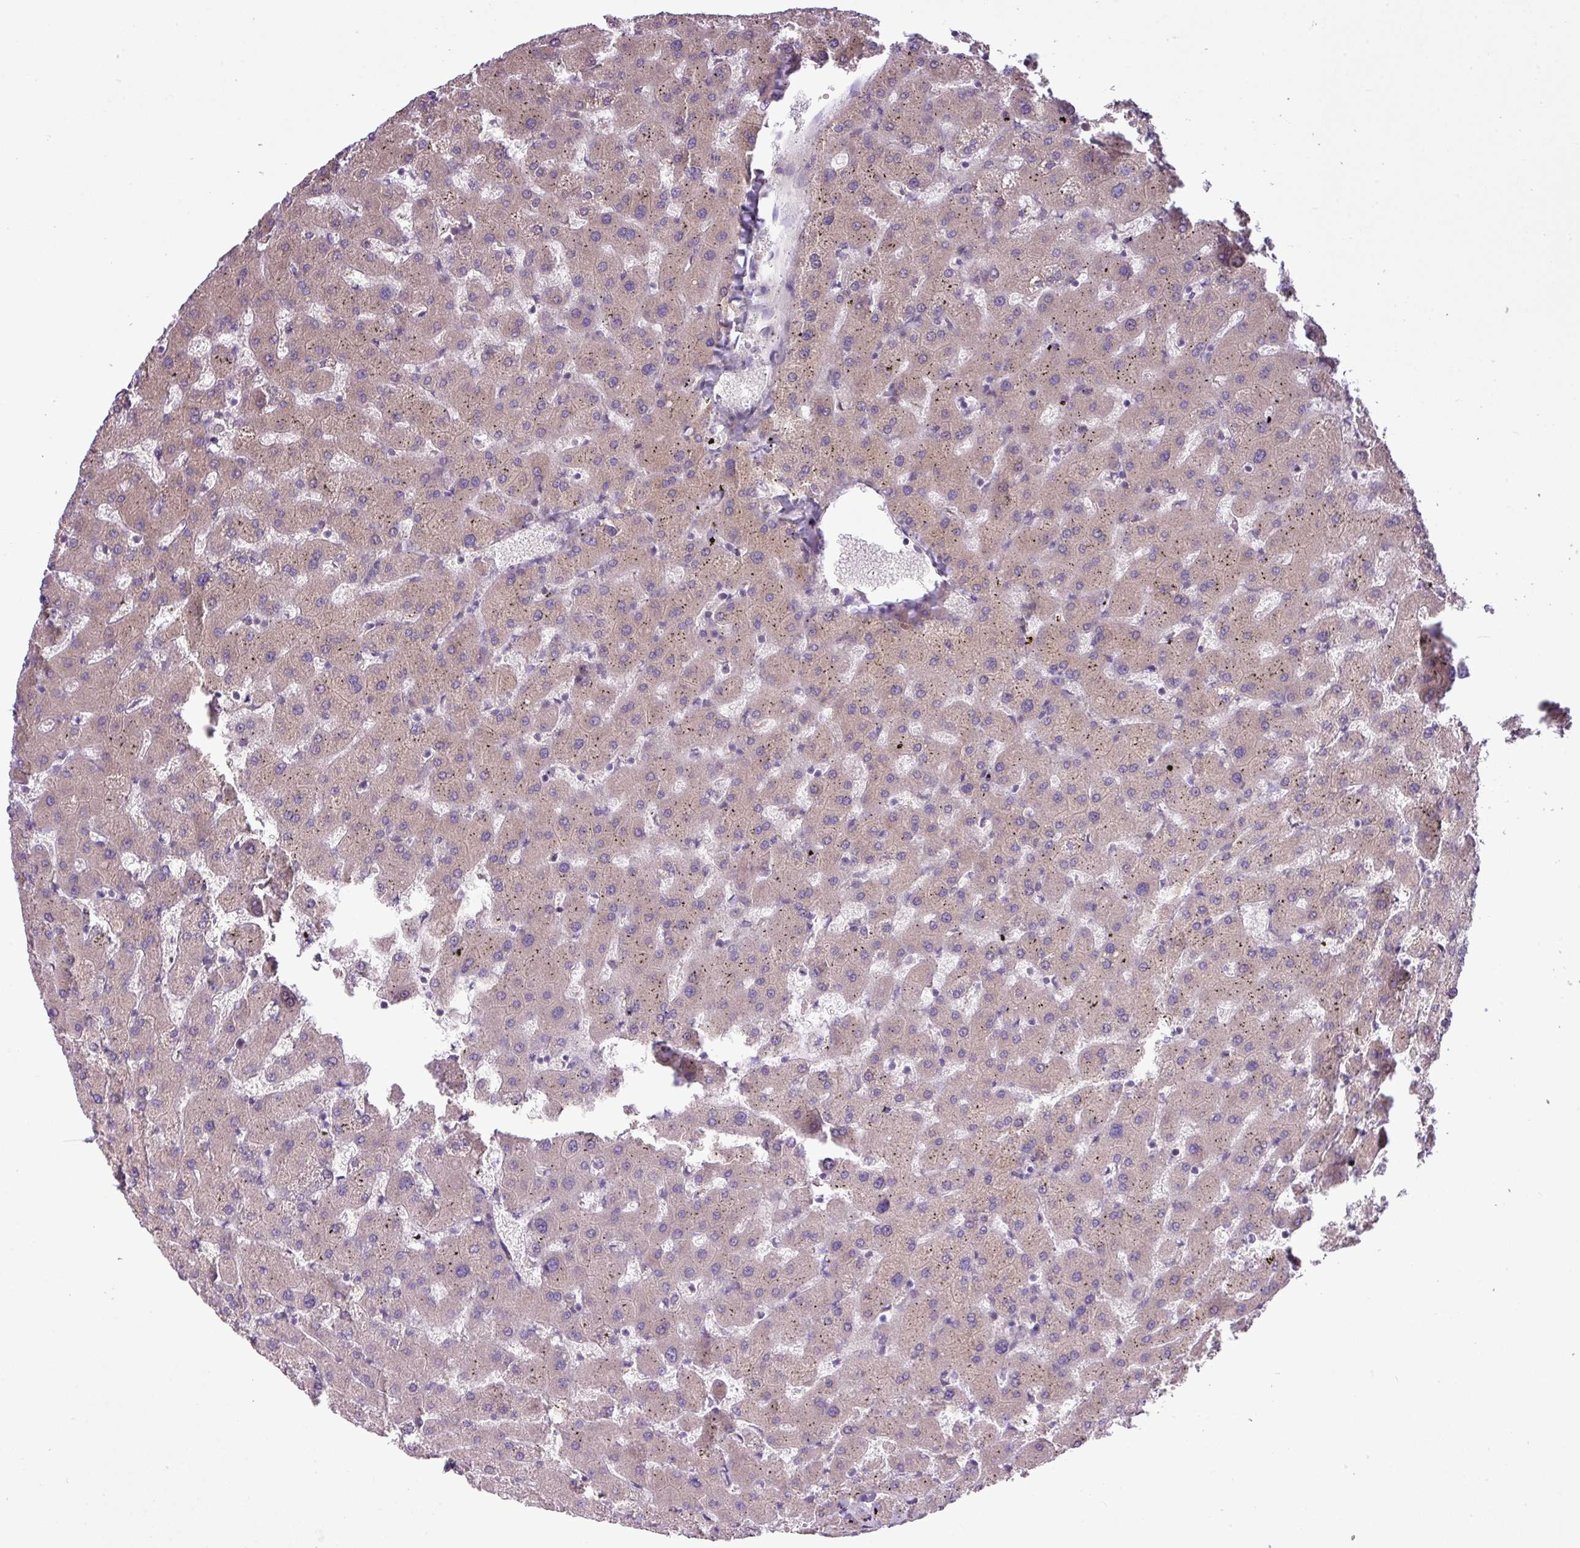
{"staining": {"intensity": "negative", "quantity": "none", "location": "none"}, "tissue": "liver", "cell_type": "Cholangiocytes", "image_type": "normal", "snomed": [{"axis": "morphology", "description": "Normal tissue, NOS"}, {"axis": "topography", "description": "Liver"}], "caption": "This is a histopathology image of IHC staining of benign liver, which shows no staining in cholangiocytes. (Brightfield microscopy of DAB immunohistochemistry (IHC) at high magnification).", "gene": "MEGF6", "patient": {"sex": "female", "age": 63}}